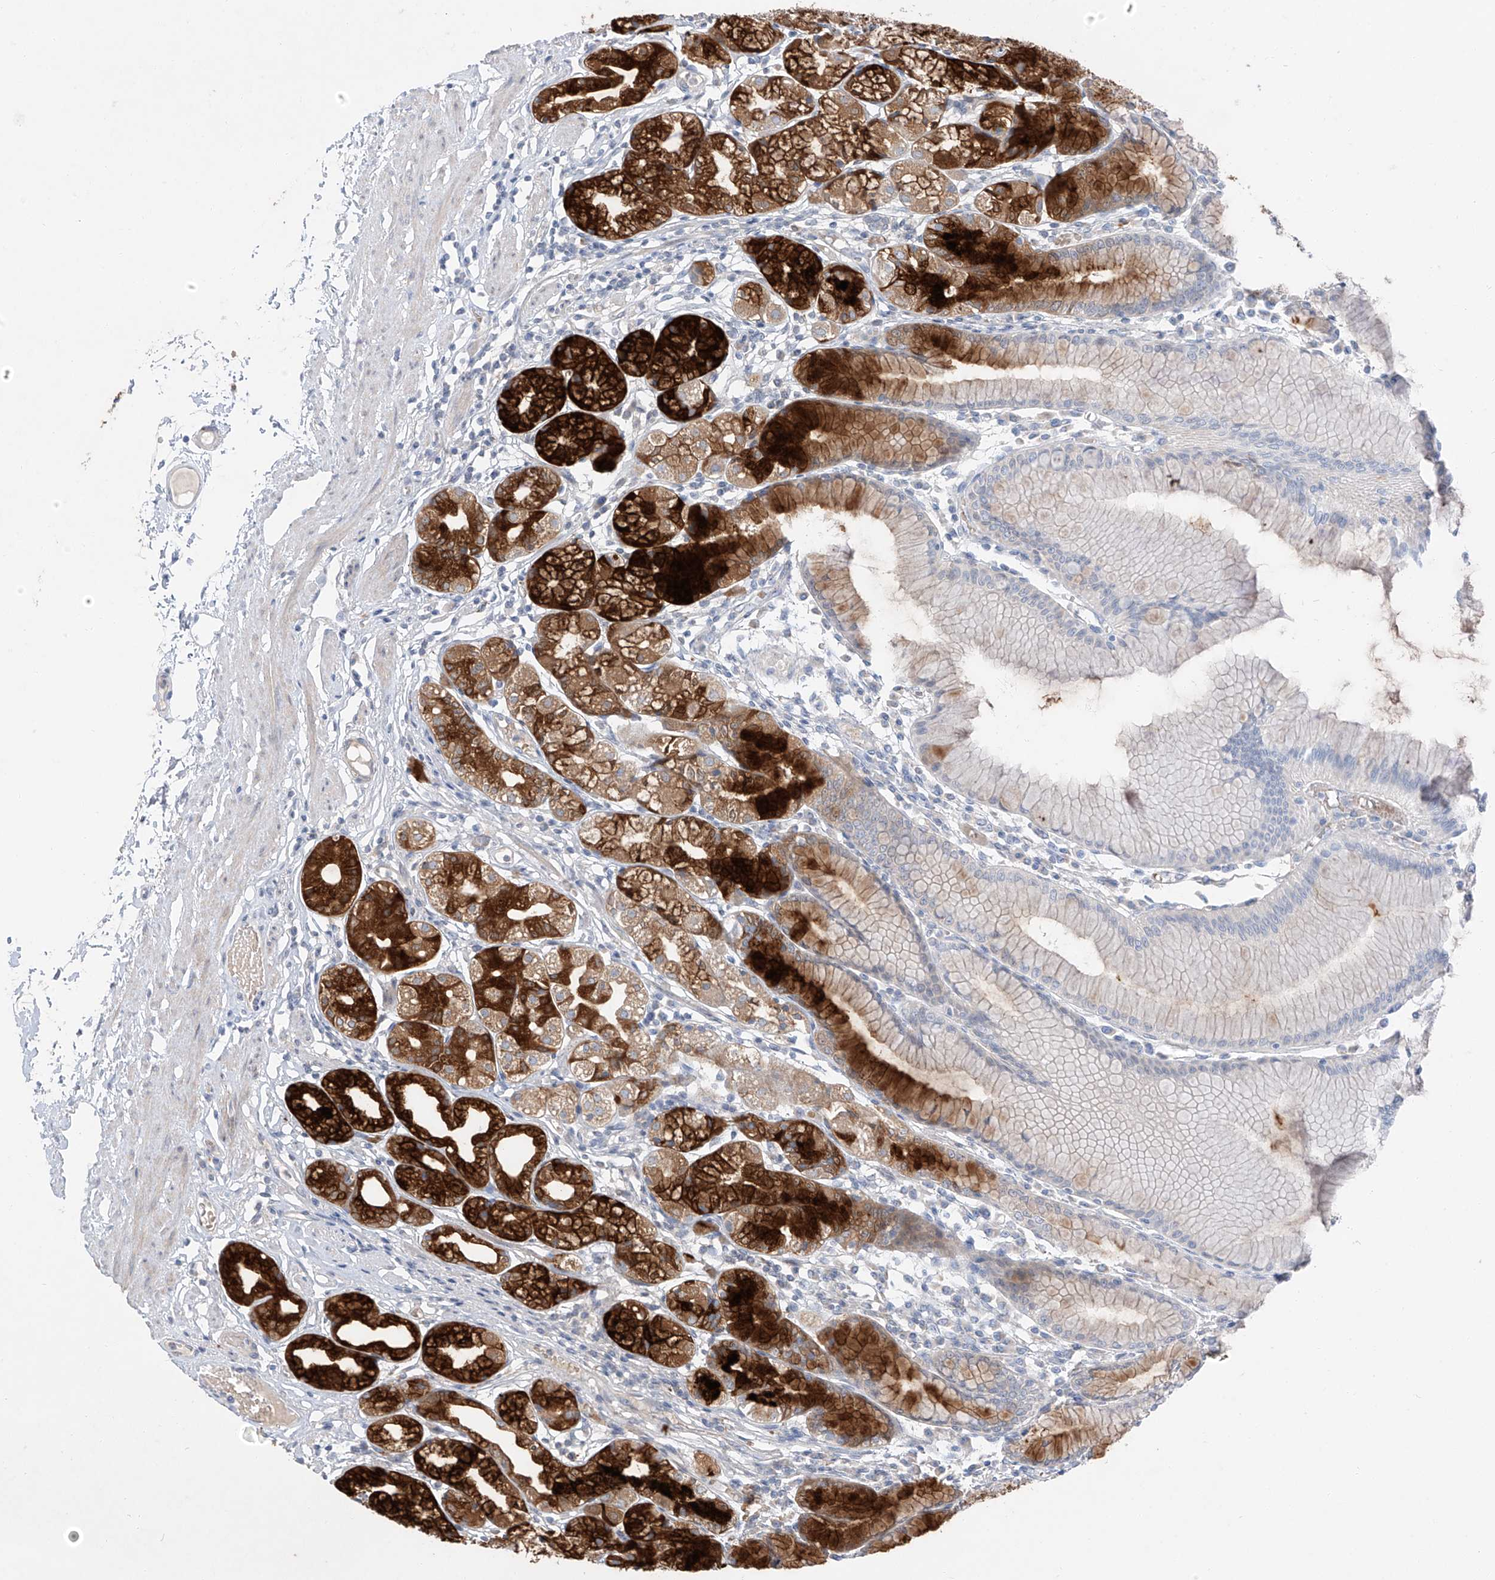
{"staining": {"intensity": "strong", "quantity": "25%-75%", "location": "cytoplasmic/membranous"}, "tissue": "stomach", "cell_type": "Glandular cells", "image_type": "normal", "snomed": [{"axis": "morphology", "description": "Normal tissue, NOS"}, {"axis": "topography", "description": "Stomach"}], "caption": "IHC (DAB (3,3'-diaminobenzidine)) staining of unremarkable stomach displays strong cytoplasmic/membranous protein staining in approximately 25%-75% of glandular cells. (IHC, brightfield microscopy, high magnification).", "gene": "PGC", "patient": {"sex": "female", "age": 57}}